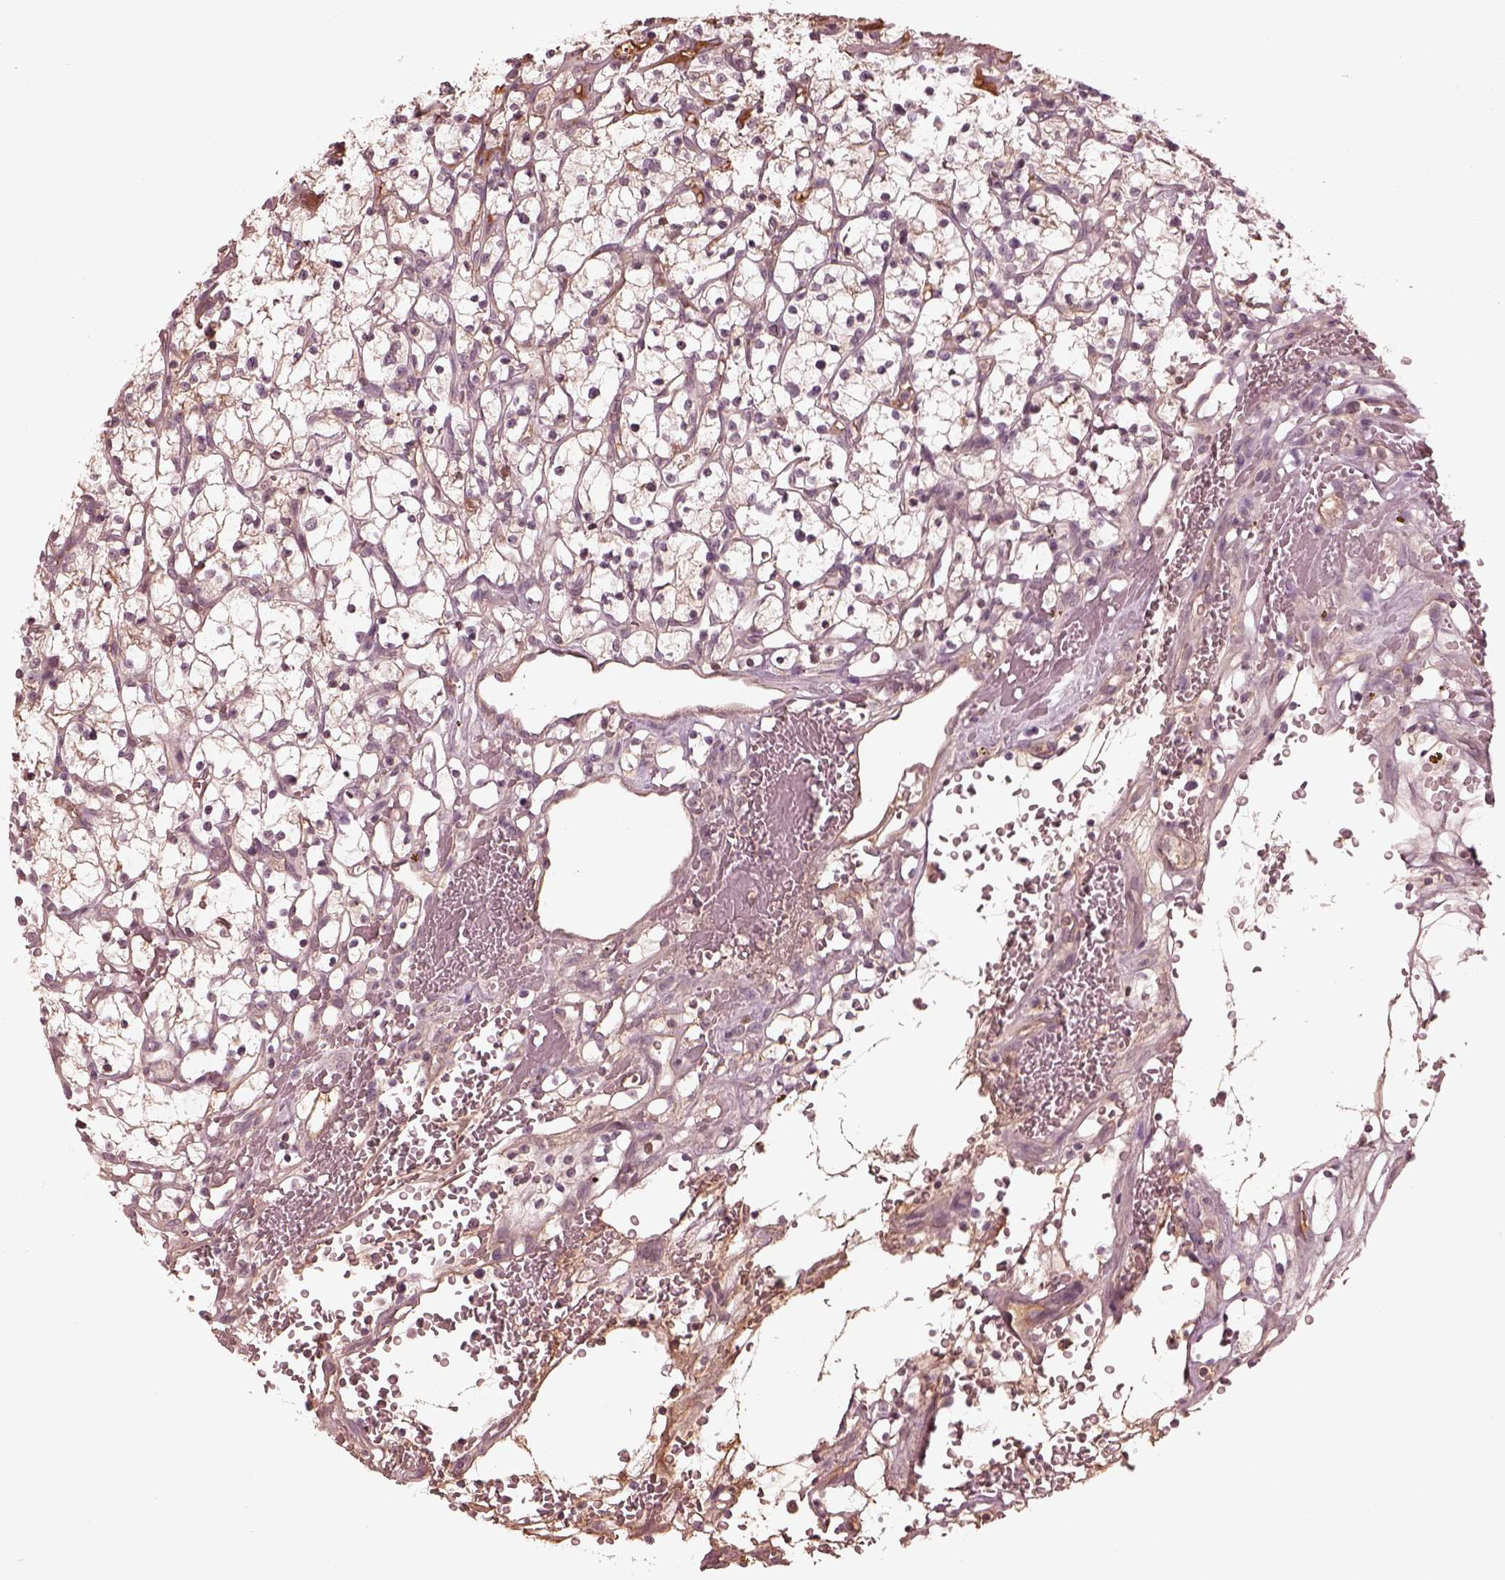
{"staining": {"intensity": "negative", "quantity": "none", "location": "none"}, "tissue": "renal cancer", "cell_type": "Tumor cells", "image_type": "cancer", "snomed": [{"axis": "morphology", "description": "Adenocarcinoma, NOS"}, {"axis": "topography", "description": "Kidney"}], "caption": "IHC histopathology image of human renal cancer (adenocarcinoma) stained for a protein (brown), which demonstrates no positivity in tumor cells.", "gene": "TF", "patient": {"sex": "female", "age": 64}}